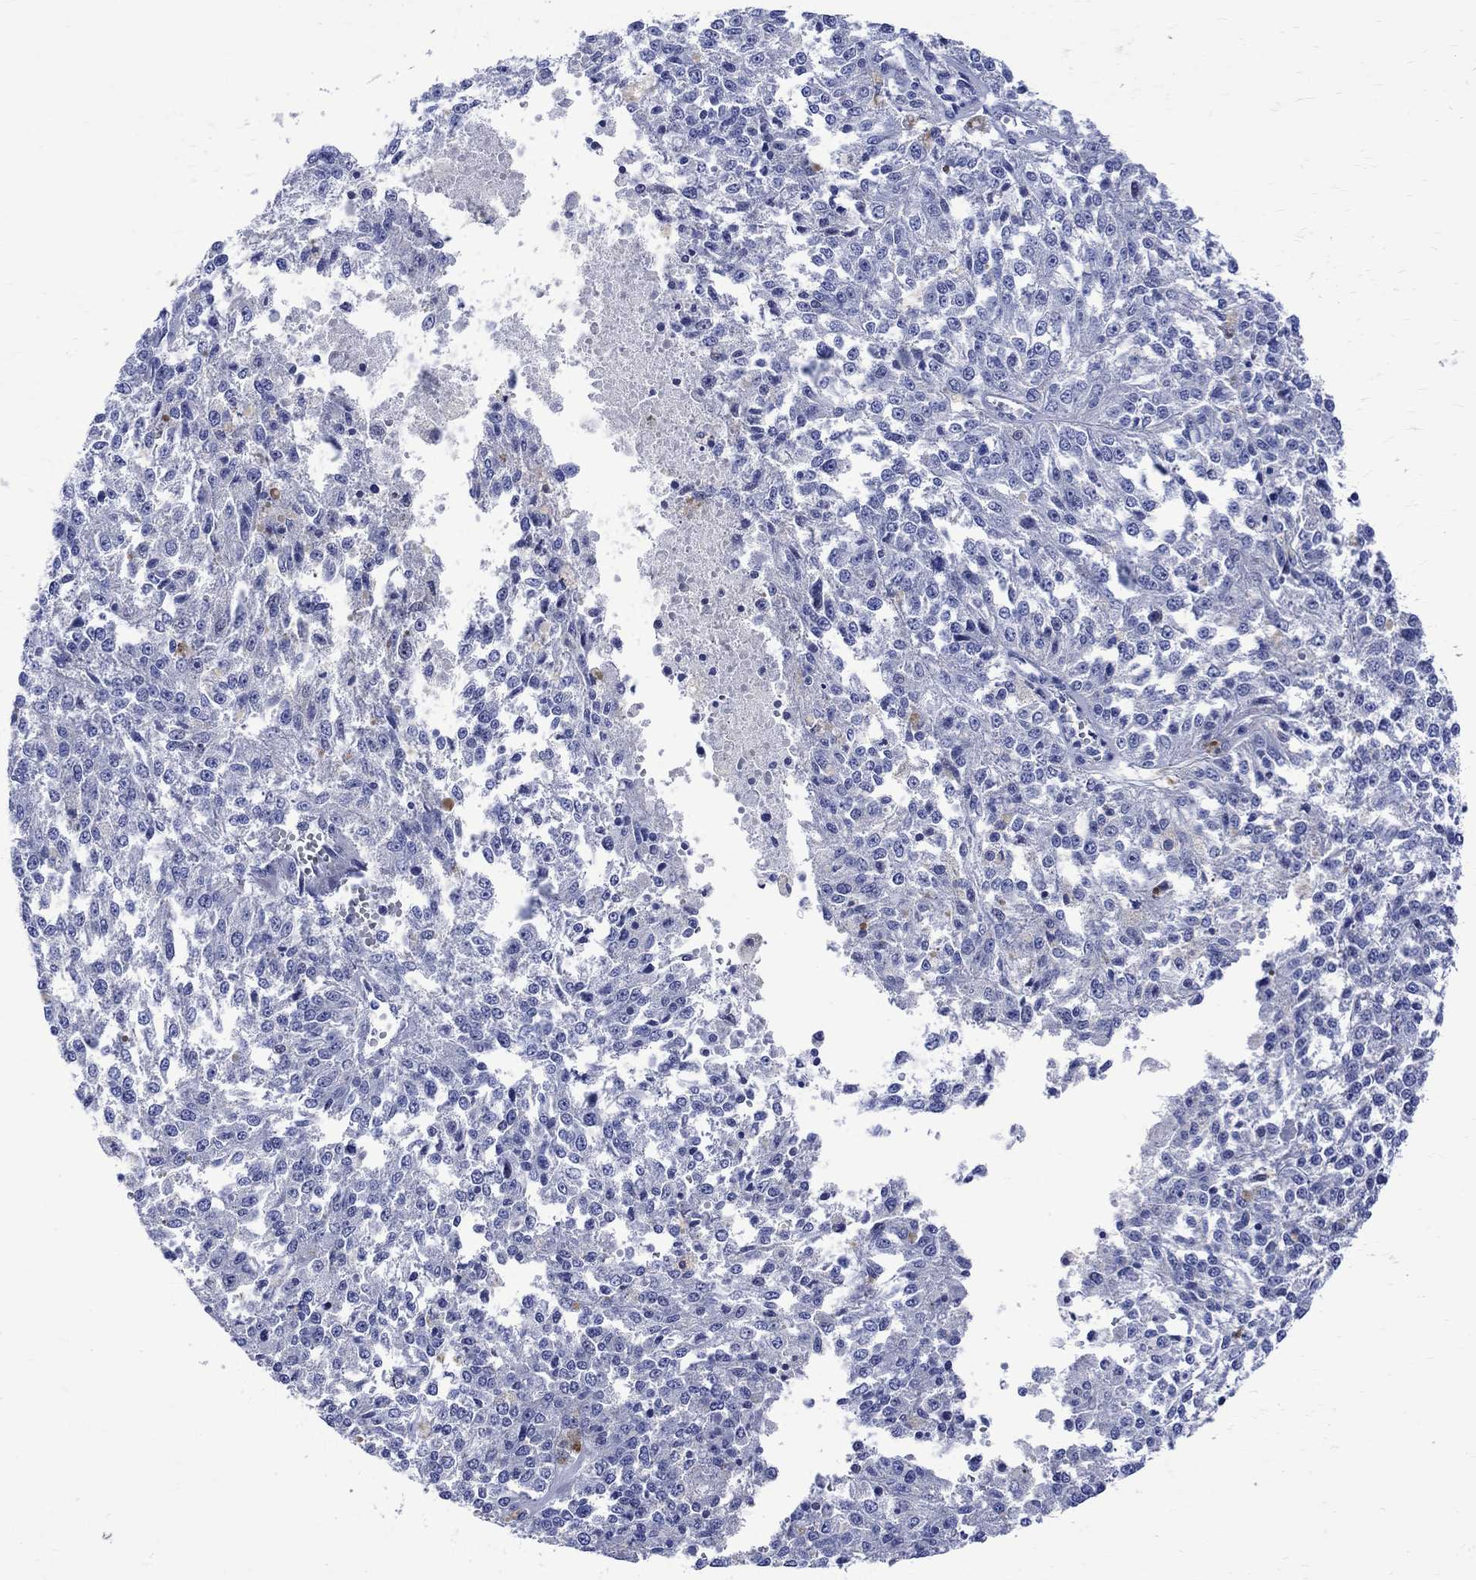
{"staining": {"intensity": "weak", "quantity": "<25%", "location": "cytoplasmic/membranous"}, "tissue": "melanoma", "cell_type": "Tumor cells", "image_type": "cancer", "snomed": [{"axis": "morphology", "description": "Malignant melanoma, Metastatic site"}, {"axis": "topography", "description": "Lymph node"}], "caption": "Malignant melanoma (metastatic site) was stained to show a protein in brown. There is no significant expression in tumor cells. (DAB (3,3'-diaminobenzidine) immunohistochemistry with hematoxylin counter stain).", "gene": "PARVB", "patient": {"sex": "female", "age": 64}}